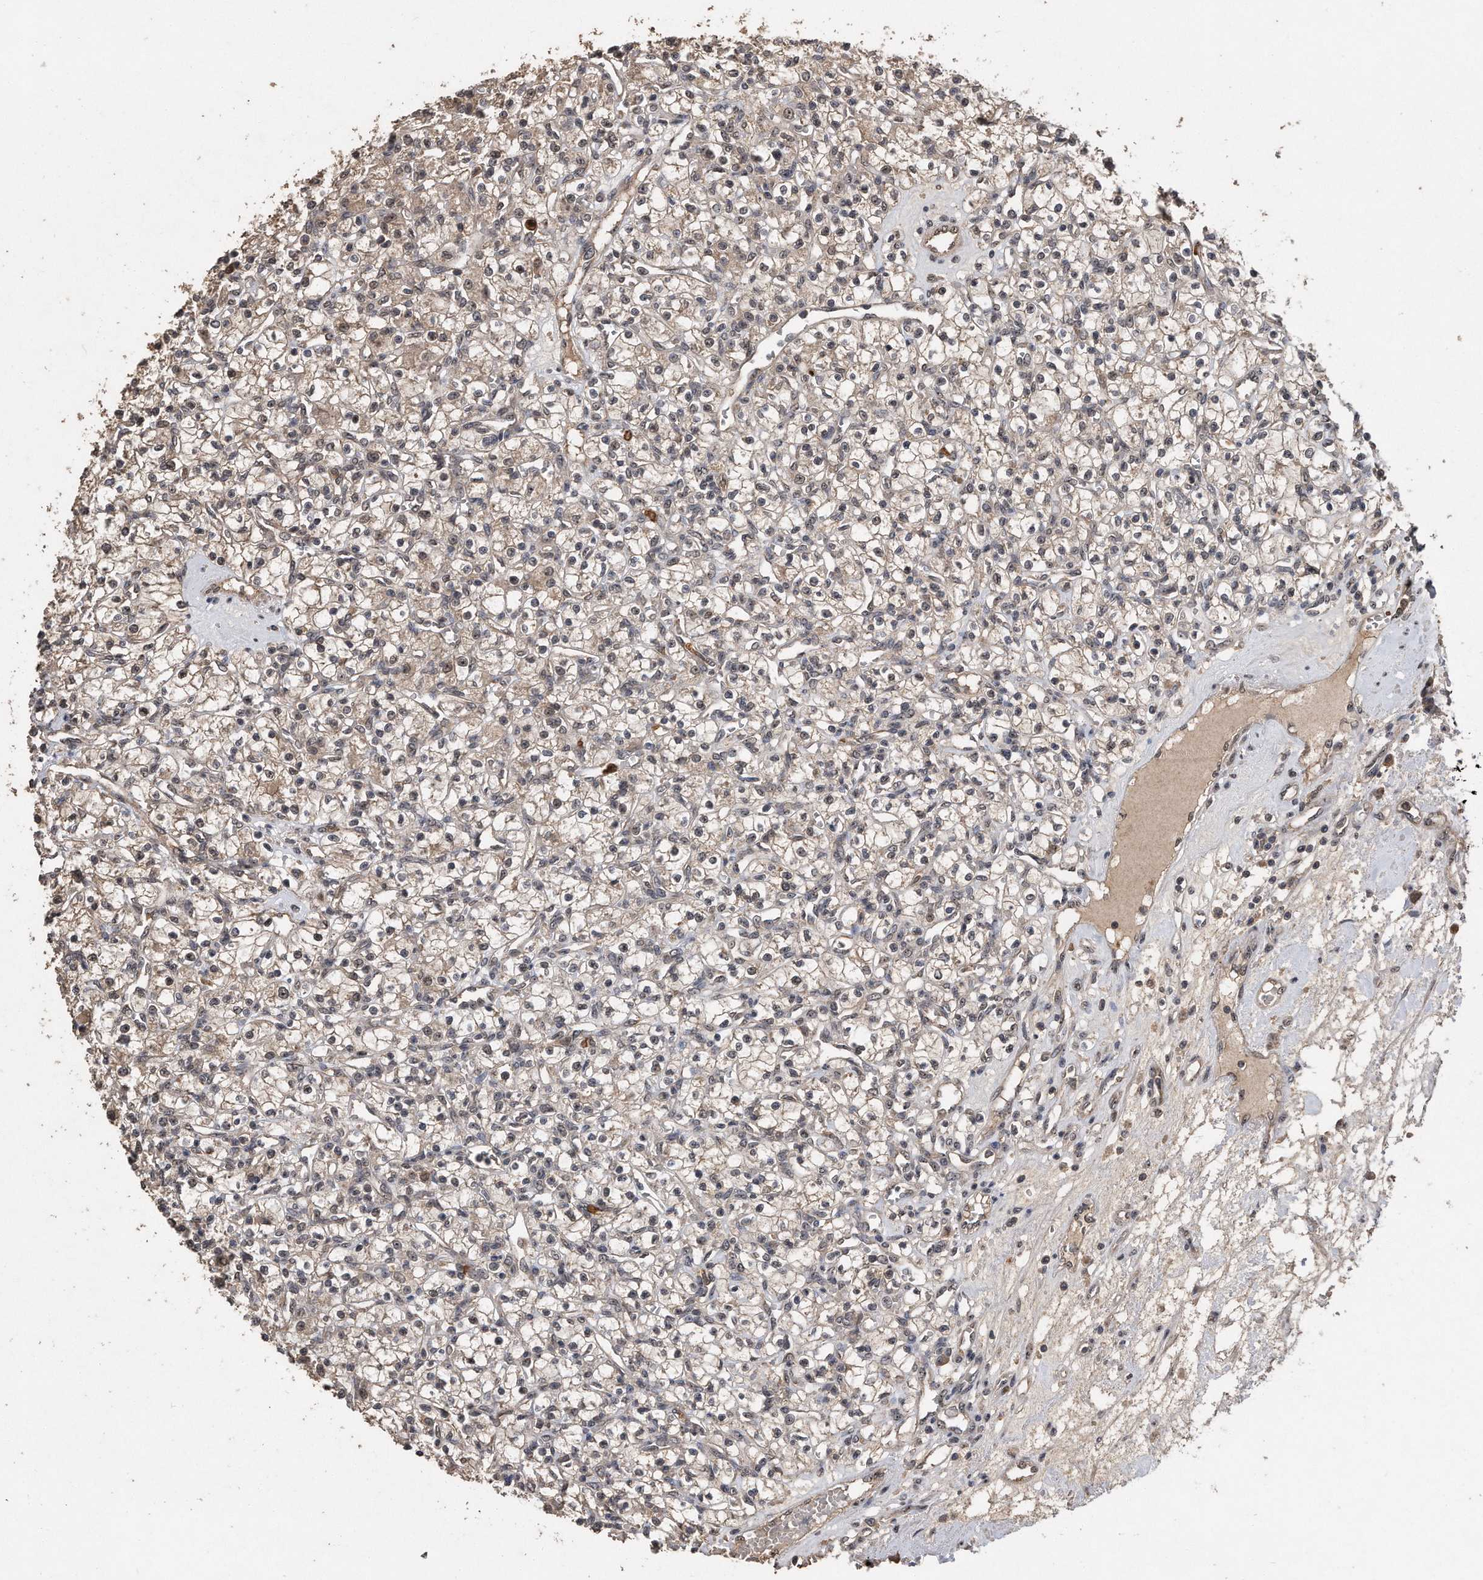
{"staining": {"intensity": "weak", "quantity": "25%-75%", "location": "cytoplasmic/membranous,nuclear"}, "tissue": "renal cancer", "cell_type": "Tumor cells", "image_type": "cancer", "snomed": [{"axis": "morphology", "description": "Adenocarcinoma, NOS"}, {"axis": "topography", "description": "Kidney"}], "caption": "Tumor cells show low levels of weak cytoplasmic/membranous and nuclear expression in approximately 25%-75% of cells in renal adenocarcinoma.", "gene": "PELO", "patient": {"sex": "female", "age": 59}}